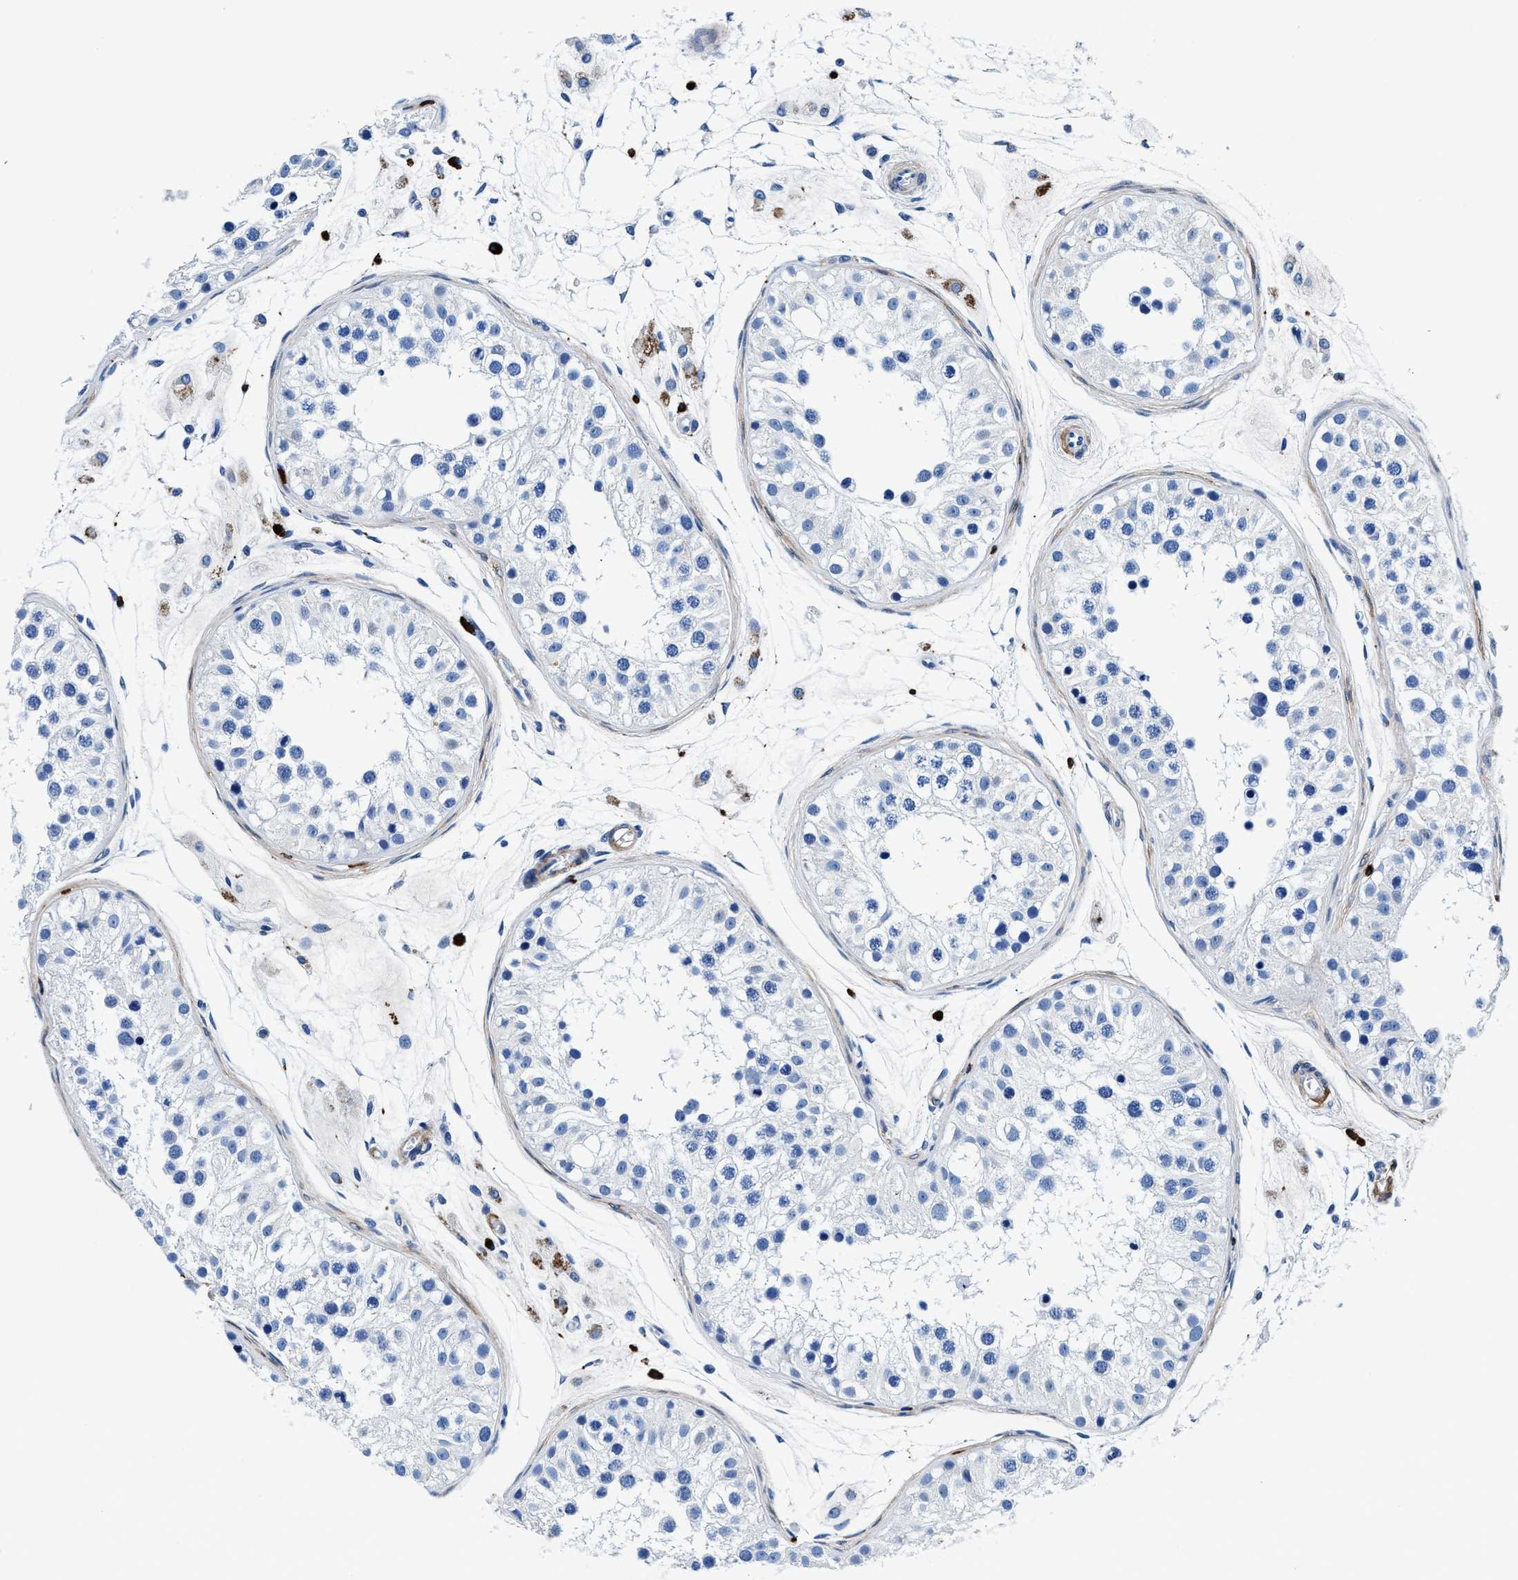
{"staining": {"intensity": "negative", "quantity": "none", "location": "none"}, "tissue": "testis", "cell_type": "Cells in seminiferous ducts", "image_type": "normal", "snomed": [{"axis": "morphology", "description": "Normal tissue, NOS"}, {"axis": "morphology", "description": "Adenocarcinoma, metastatic, NOS"}, {"axis": "topography", "description": "Testis"}], "caption": "IHC of unremarkable human testis exhibits no positivity in cells in seminiferous ducts.", "gene": "TEX261", "patient": {"sex": "male", "age": 26}}